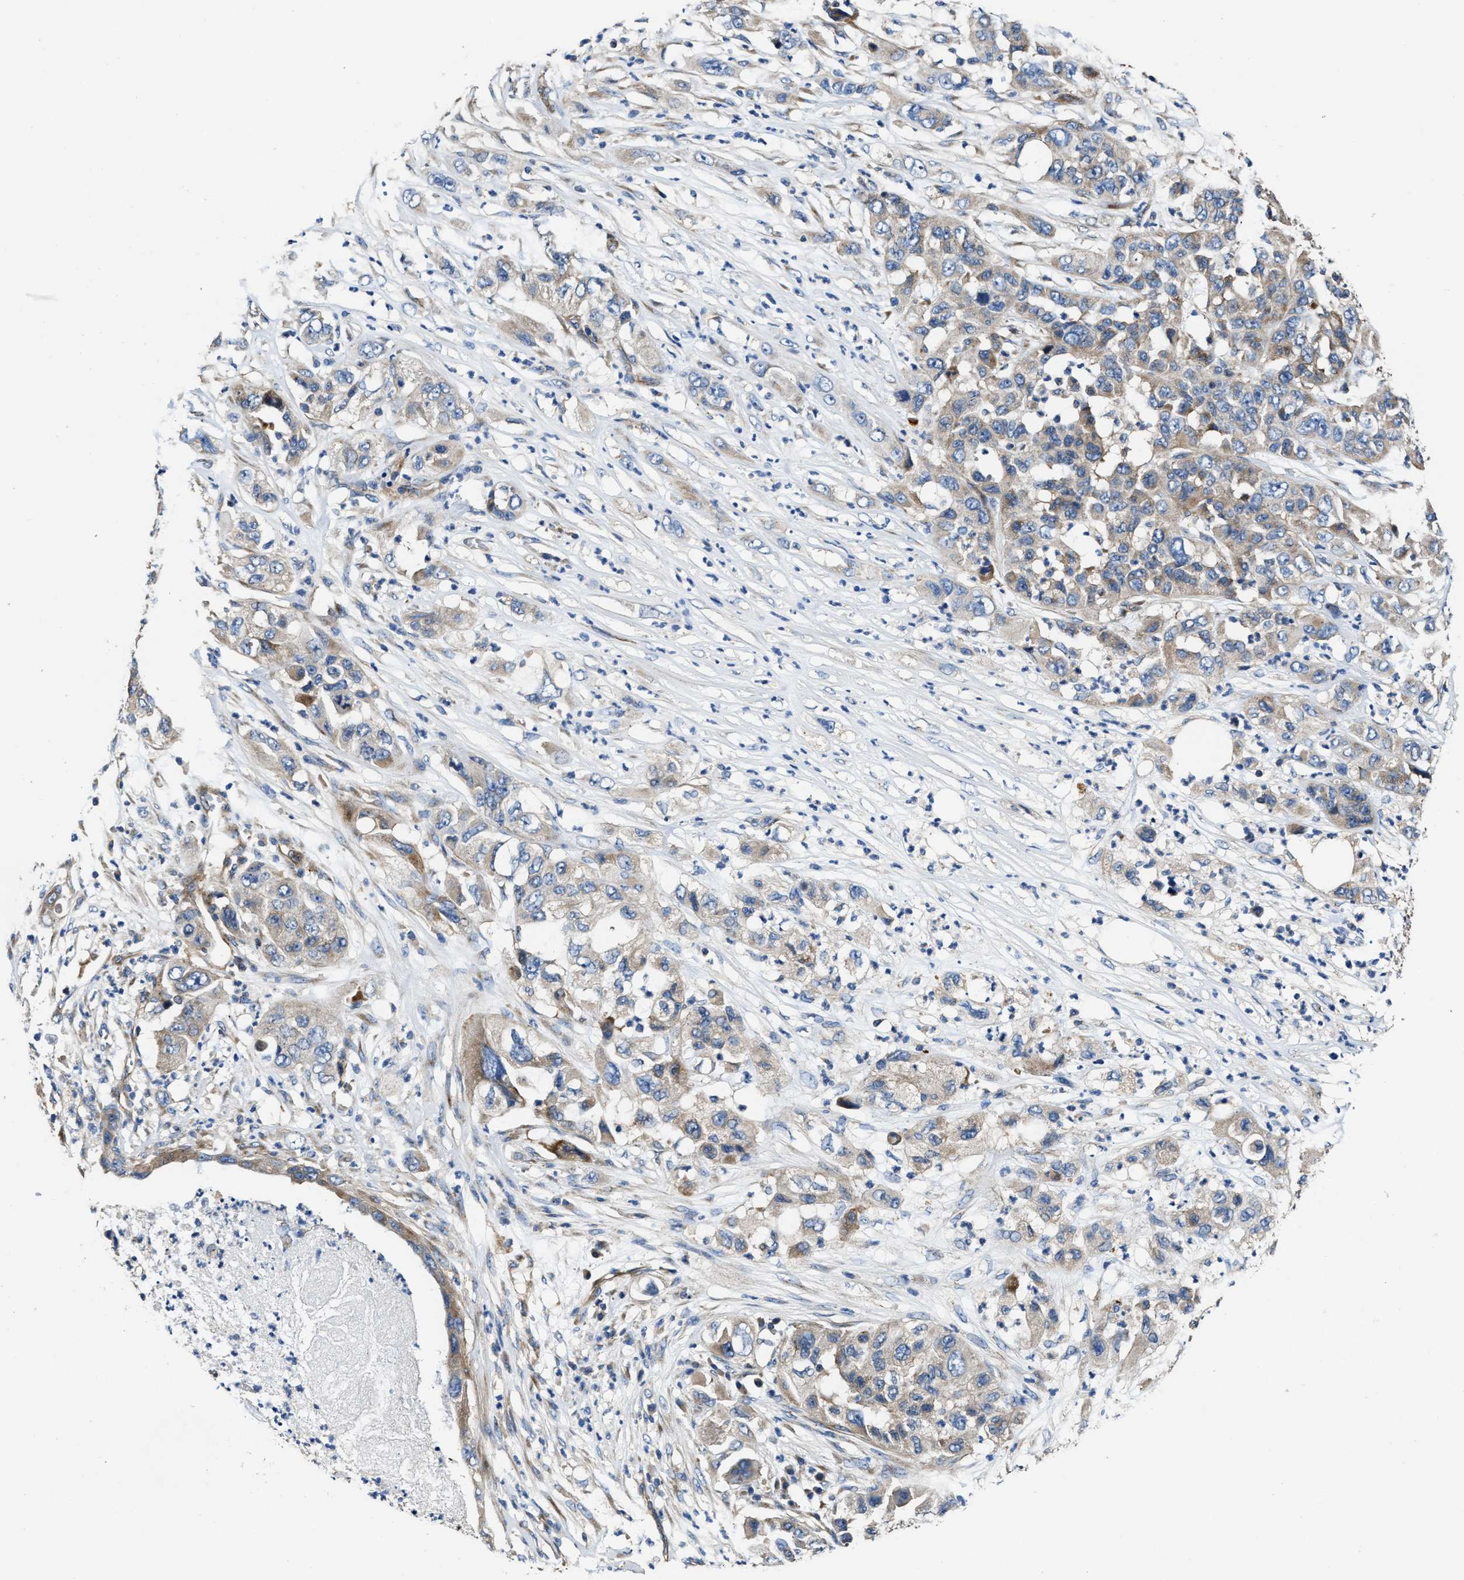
{"staining": {"intensity": "moderate", "quantity": "25%-75%", "location": "cytoplasmic/membranous"}, "tissue": "pancreatic cancer", "cell_type": "Tumor cells", "image_type": "cancer", "snomed": [{"axis": "morphology", "description": "Adenocarcinoma, NOS"}, {"axis": "topography", "description": "Pancreas"}], "caption": "Tumor cells reveal moderate cytoplasmic/membranous expression in approximately 25%-75% of cells in pancreatic adenocarcinoma.", "gene": "PTAR1", "patient": {"sex": "female", "age": 78}}